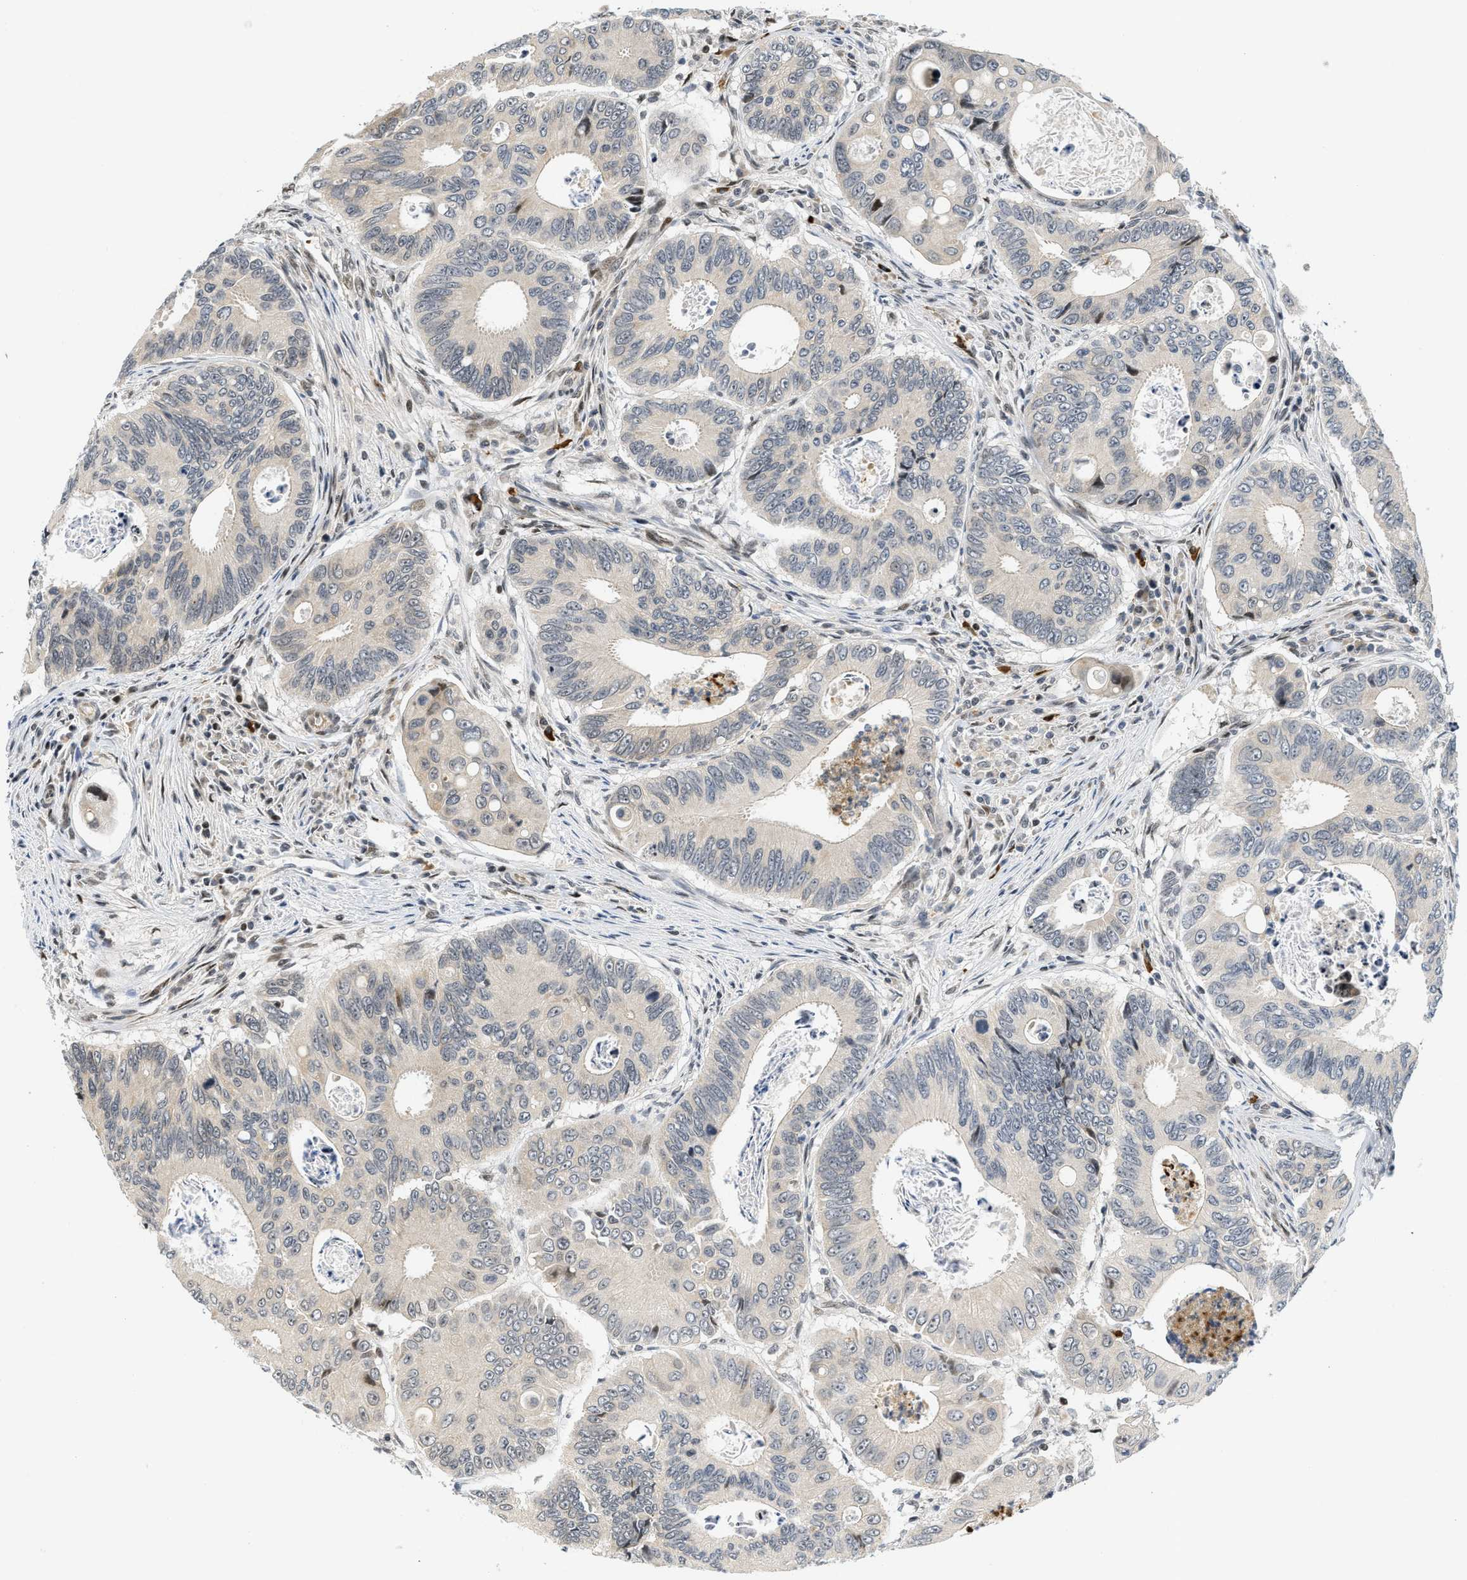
{"staining": {"intensity": "weak", "quantity": "<25%", "location": "cytoplasmic/membranous"}, "tissue": "colorectal cancer", "cell_type": "Tumor cells", "image_type": "cancer", "snomed": [{"axis": "morphology", "description": "Inflammation, NOS"}, {"axis": "morphology", "description": "Adenocarcinoma, NOS"}, {"axis": "topography", "description": "Colon"}], "caption": "High power microscopy histopathology image of an immunohistochemistry (IHC) micrograph of colorectal adenocarcinoma, revealing no significant expression in tumor cells.", "gene": "KMT2A", "patient": {"sex": "male", "age": 72}}